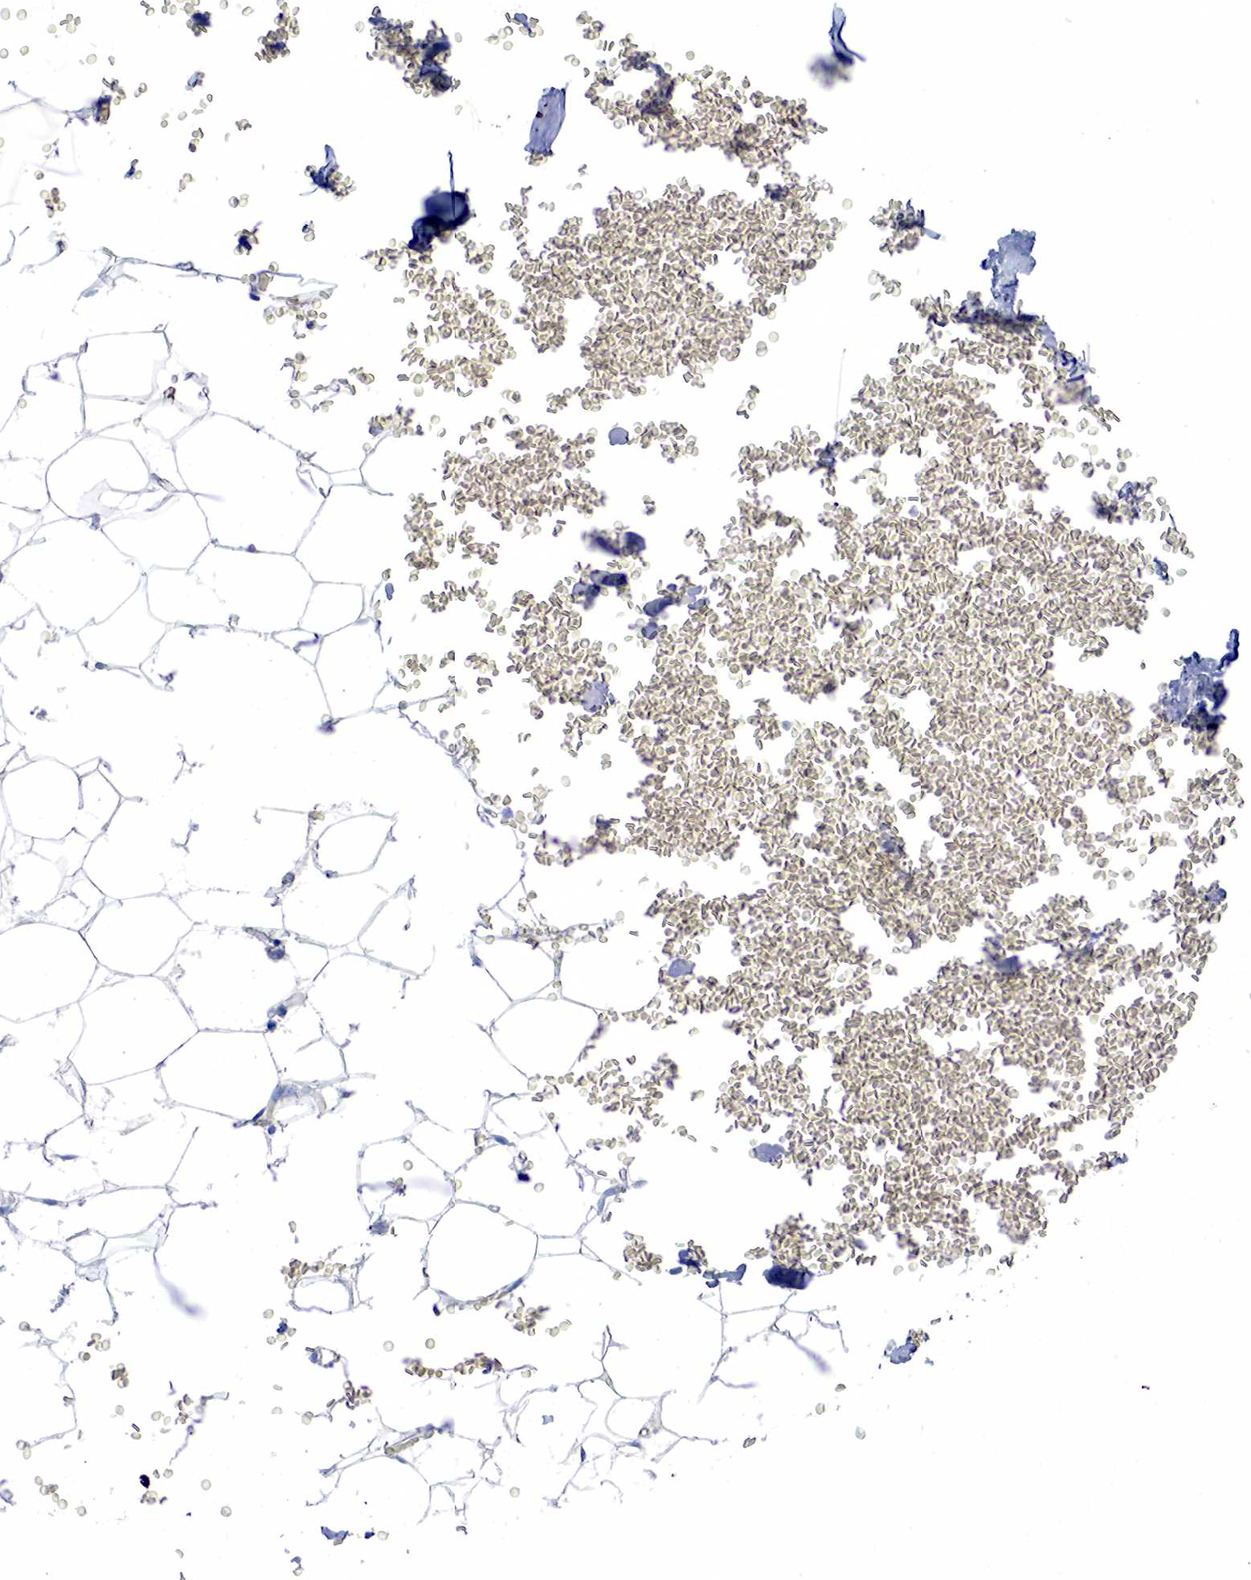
{"staining": {"intensity": "negative", "quantity": "none", "location": "none"}, "tissue": "adipose tissue", "cell_type": "Adipocytes", "image_type": "normal", "snomed": [{"axis": "morphology", "description": "Normal tissue, NOS"}, {"axis": "morphology", "description": "Inflammation, NOS"}, {"axis": "topography", "description": "Lymph node"}, {"axis": "topography", "description": "Peripheral nerve tissue"}], "caption": "The image shows no significant staining in adipocytes of adipose tissue.", "gene": "ACTA1", "patient": {"sex": "male", "age": 52}}